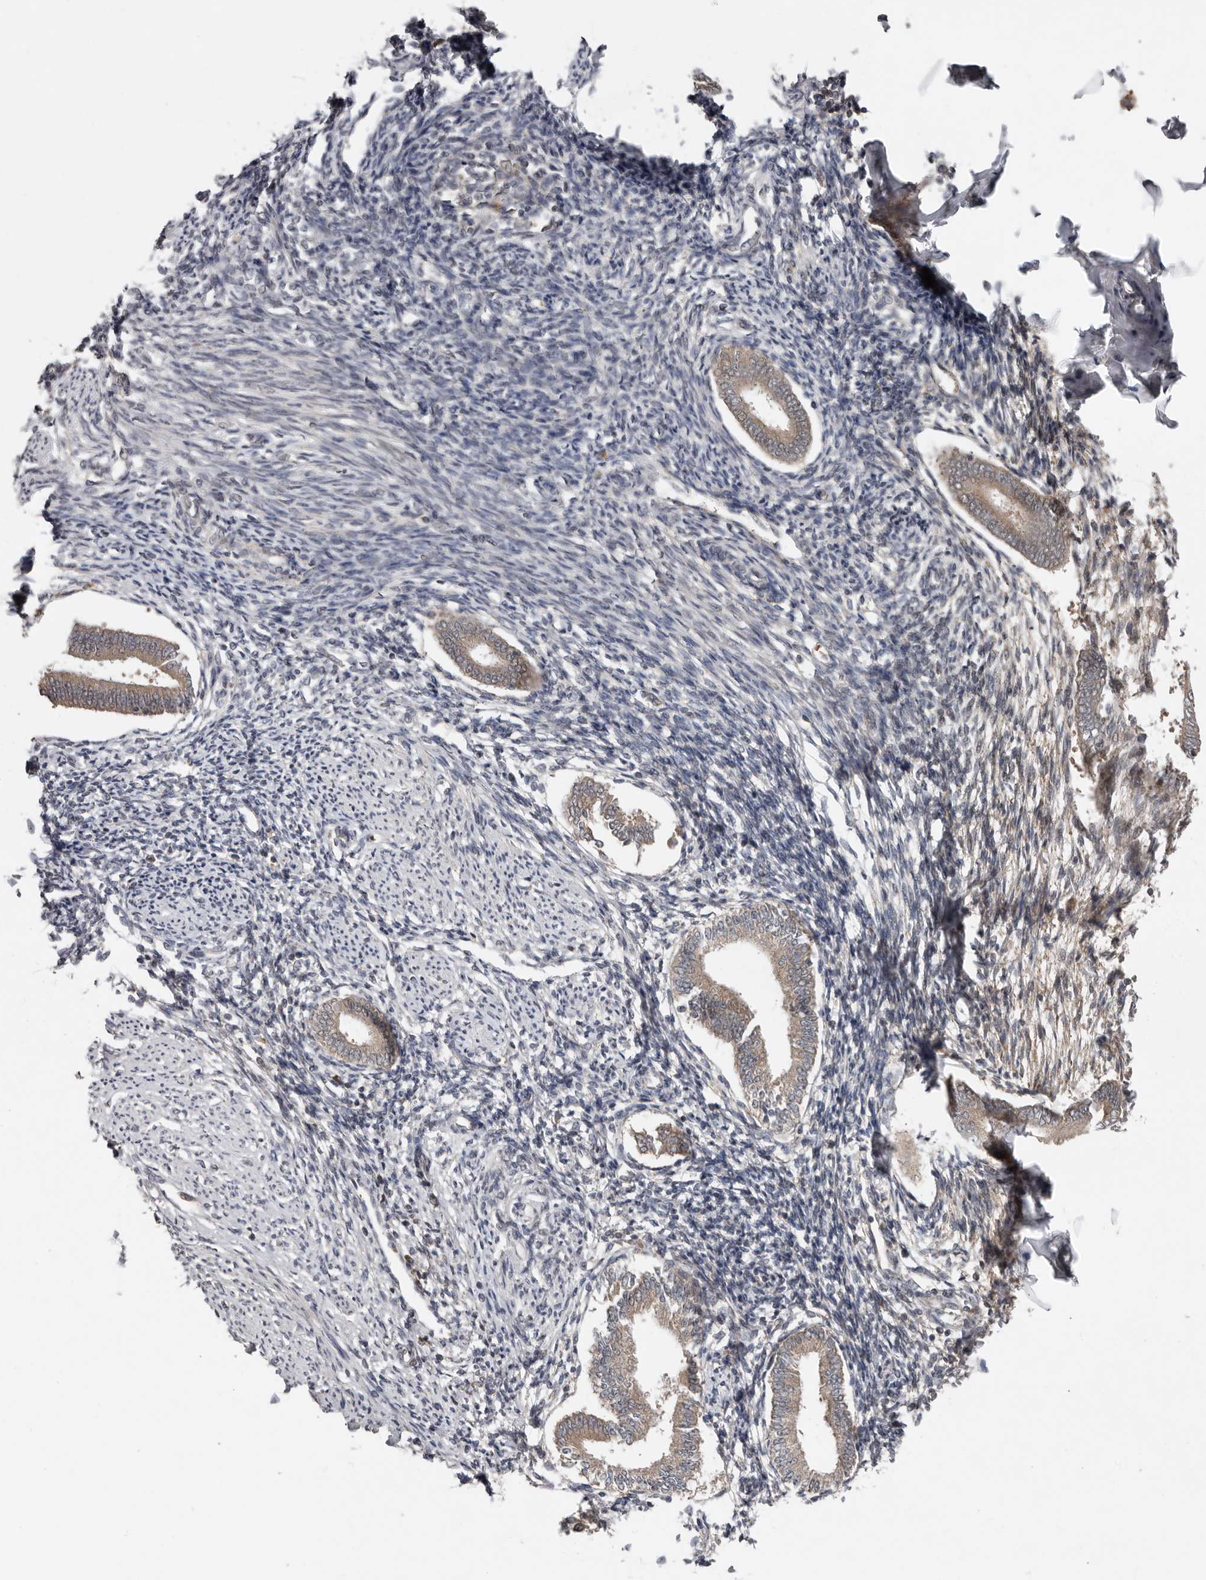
{"staining": {"intensity": "weak", "quantity": "<25%", "location": "cytoplasmic/membranous"}, "tissue": "endometrium", "cell_type": "Cells in endometrial stroma", "image_type": "normal", "snomed": [{"axis": "morphology", "description": "Normal tissue, NOS"}, {"axis": "topography", "description": "Endometrium"}], "caption": "Immunohistochemistry (IHC) of benign human endometrium exhibits no expression in cells in endometrial stroma.", "gene": "CHML", "patient": {"sex": "female", "age": 56}}